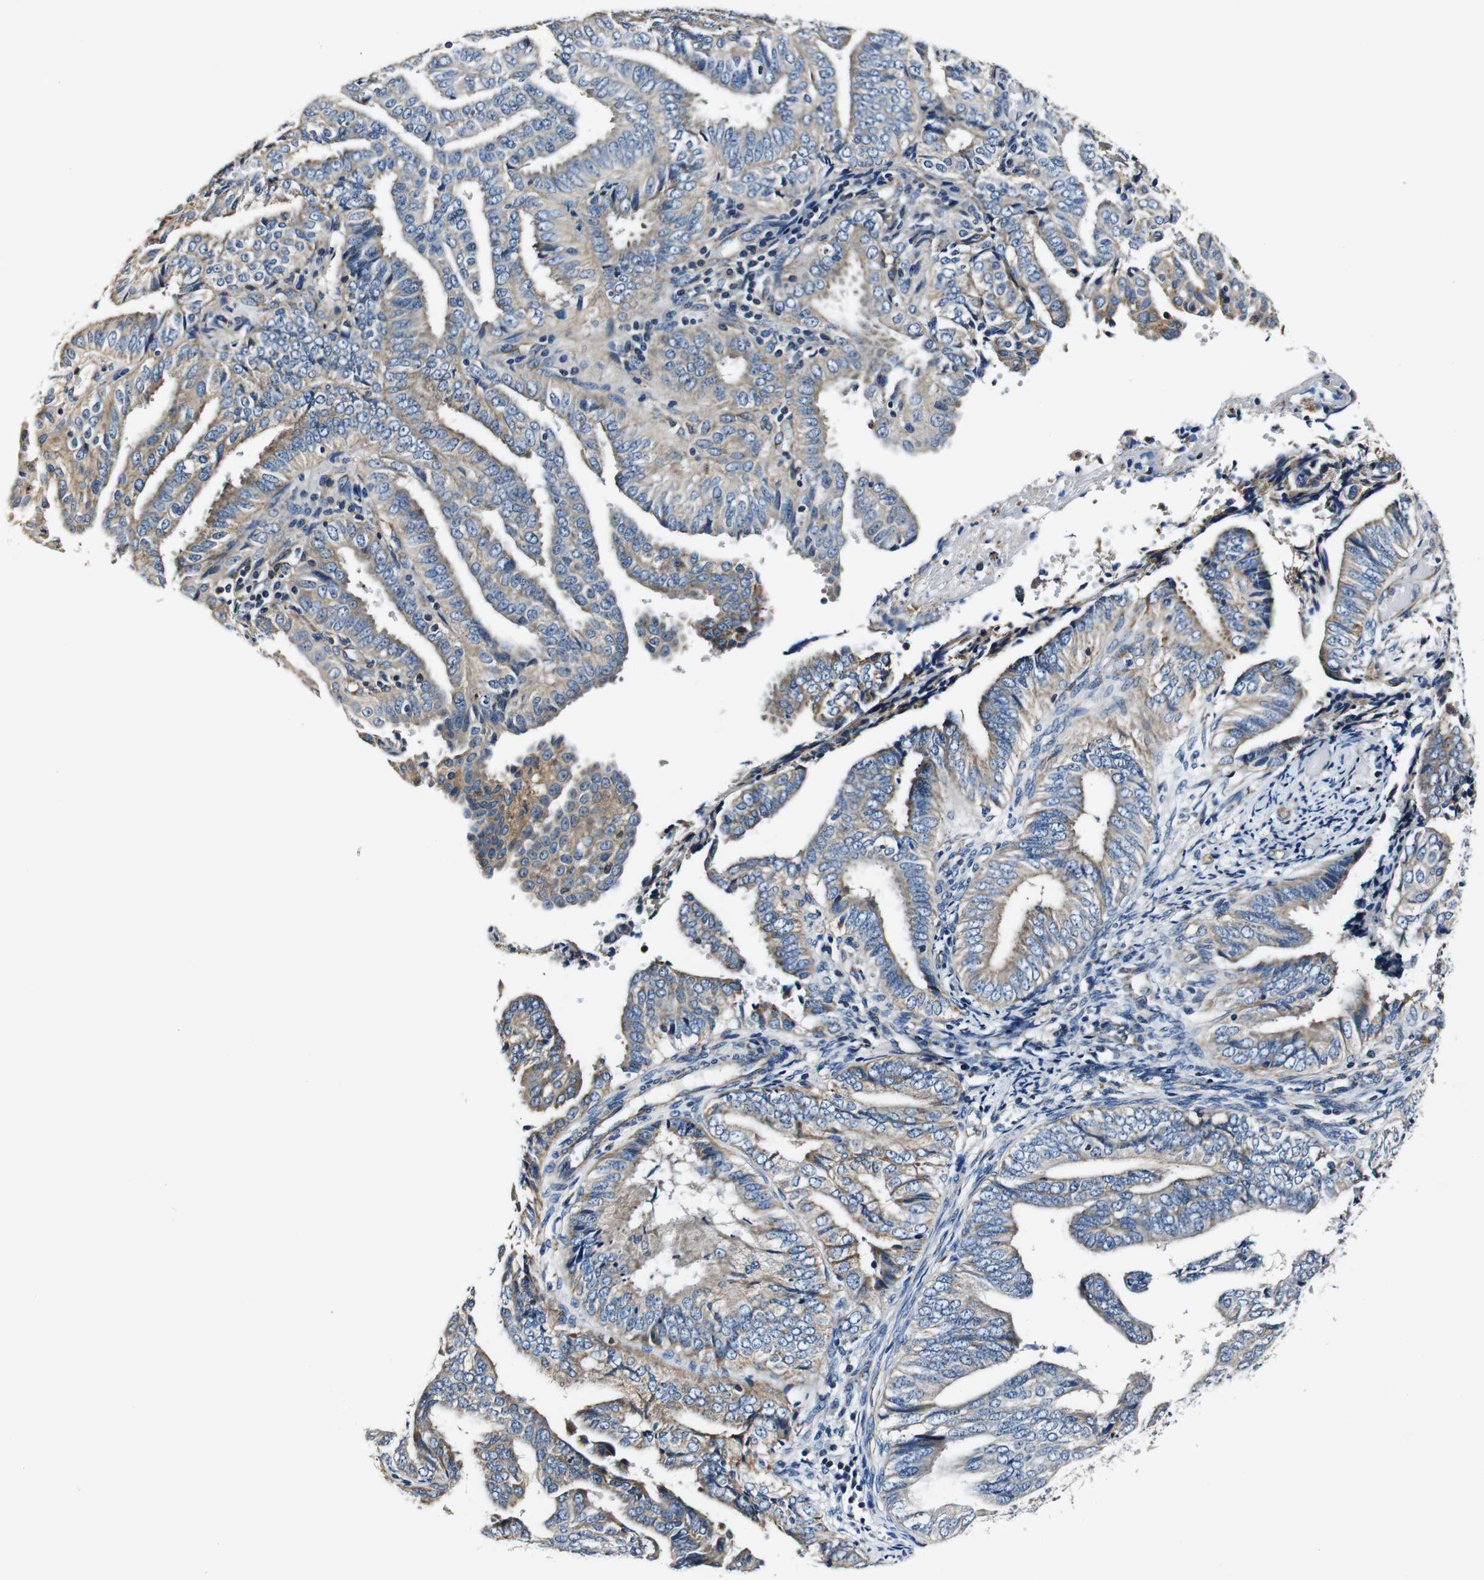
{"staining": {"intensity": "moderate", "quantity": "<25%", "location": "cytoplasmic/membranous"}, "tissue": "endometrial cancer", "cell_type": "Tumor cells", "image_type": "cancer", "snomed": [{"axis": "morphology", "description": "Adenocarcinoma, NOS"}, {"axis": "topography", "description": "Endometrium"}], "caption": "Endometrial adenocarcinoma was stained to show a protein in brown. There is low levels of moderate cytoplasmic/membranous staining in approximately <25% of tumor cells.", "gene": "HK1", "patient": {"sex": "female", "age": 58}}